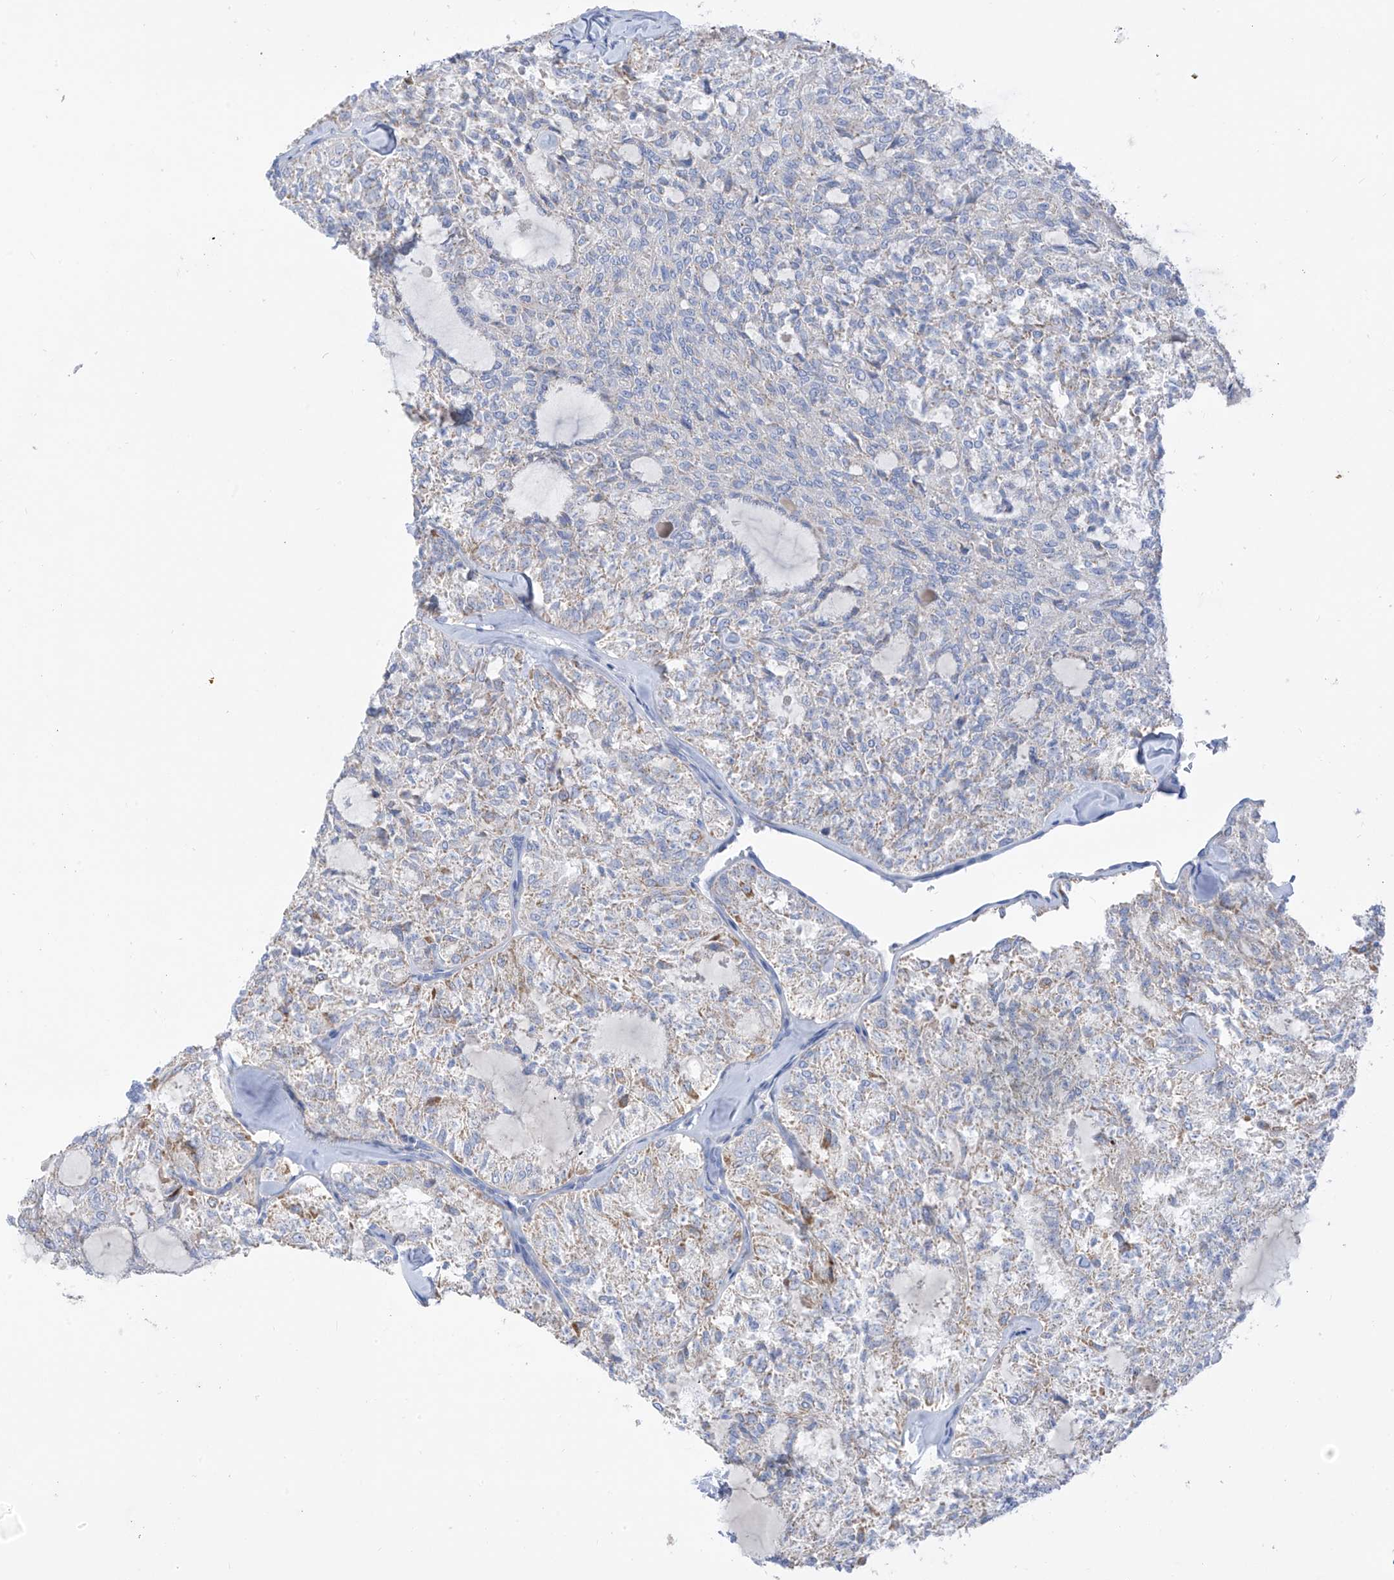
{"staining": {"intensity": "negative", "quantity": "none", "location": "none"}, "tissue": "thyroid cancer", "cell_type": "Tumor cells", "image_type": "cancer", "snomed": [{"axis": "morphology", "description": "Follicular adenoma carcinoma, NOS"}, {"axis": "topography", "description": "Thyroid gland"}], "caption": "The immunohistochemistry (IHC) micrograph has no significant expression in tumor cells of thyroid follicular adenoma carcinoma tissue. (IHC, brightfield microscopy, high magnification).", "gene": "ZNF404", "patient": {"sex": "male", "age": 75}}